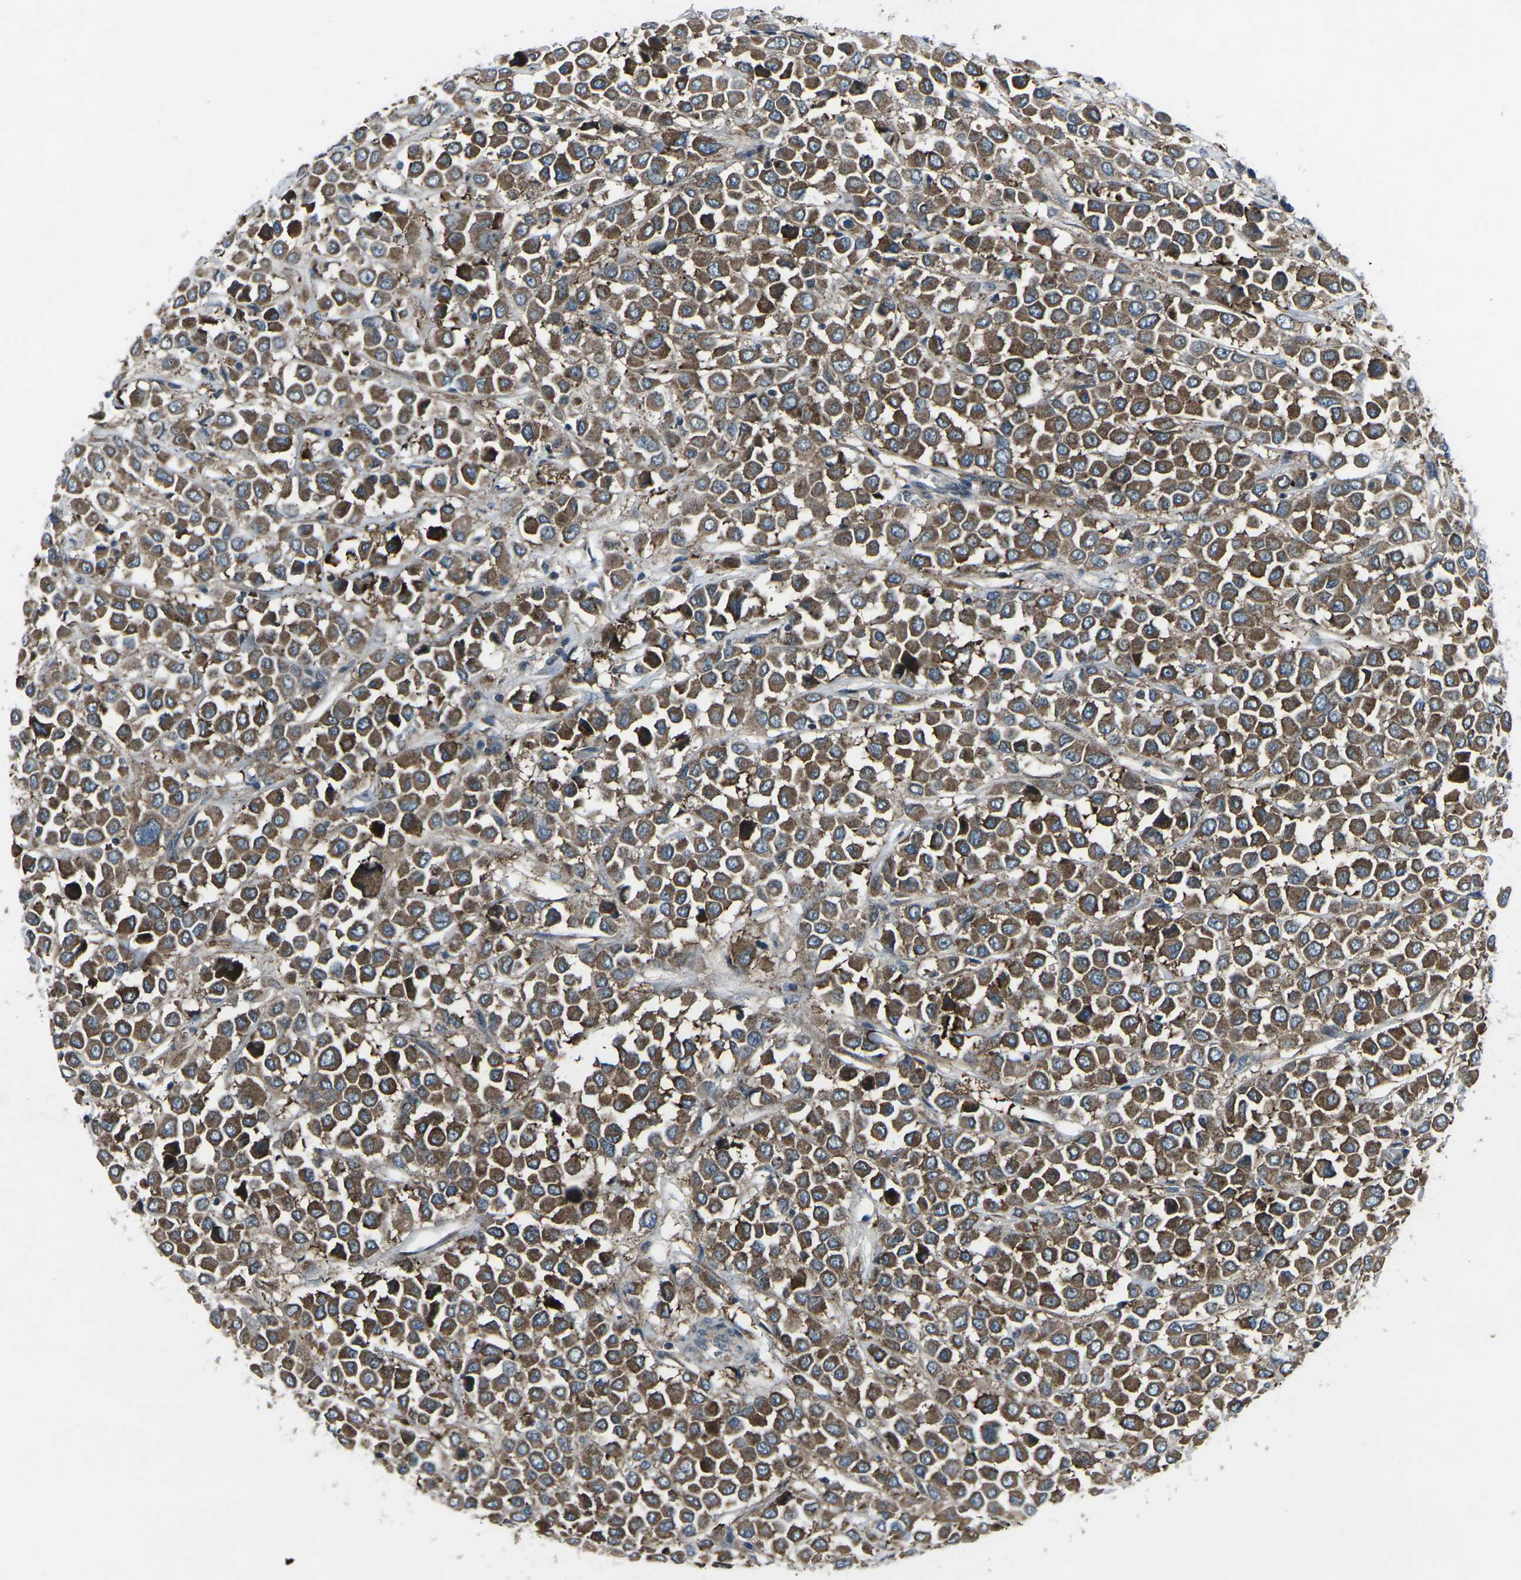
{"staining": {"intensity": "strong", "quantity": ">75%", "location": "cytoplasmic/membranous"}, "tissue": "breast cancer", "cell_type": "Tumor cells", "image_type": "cancer", "snomed": [{"axis": "morphology", "description": "Duct carcinoma"}, {"axis": "topography", "description": "Breast"}], "caption": "Invasive ductal carcinoma (breast) stained with a protein marker reveals strong staining in tumor cells.", "gene": "CDK16", "patient": {"sex": "female", "age": 61}}